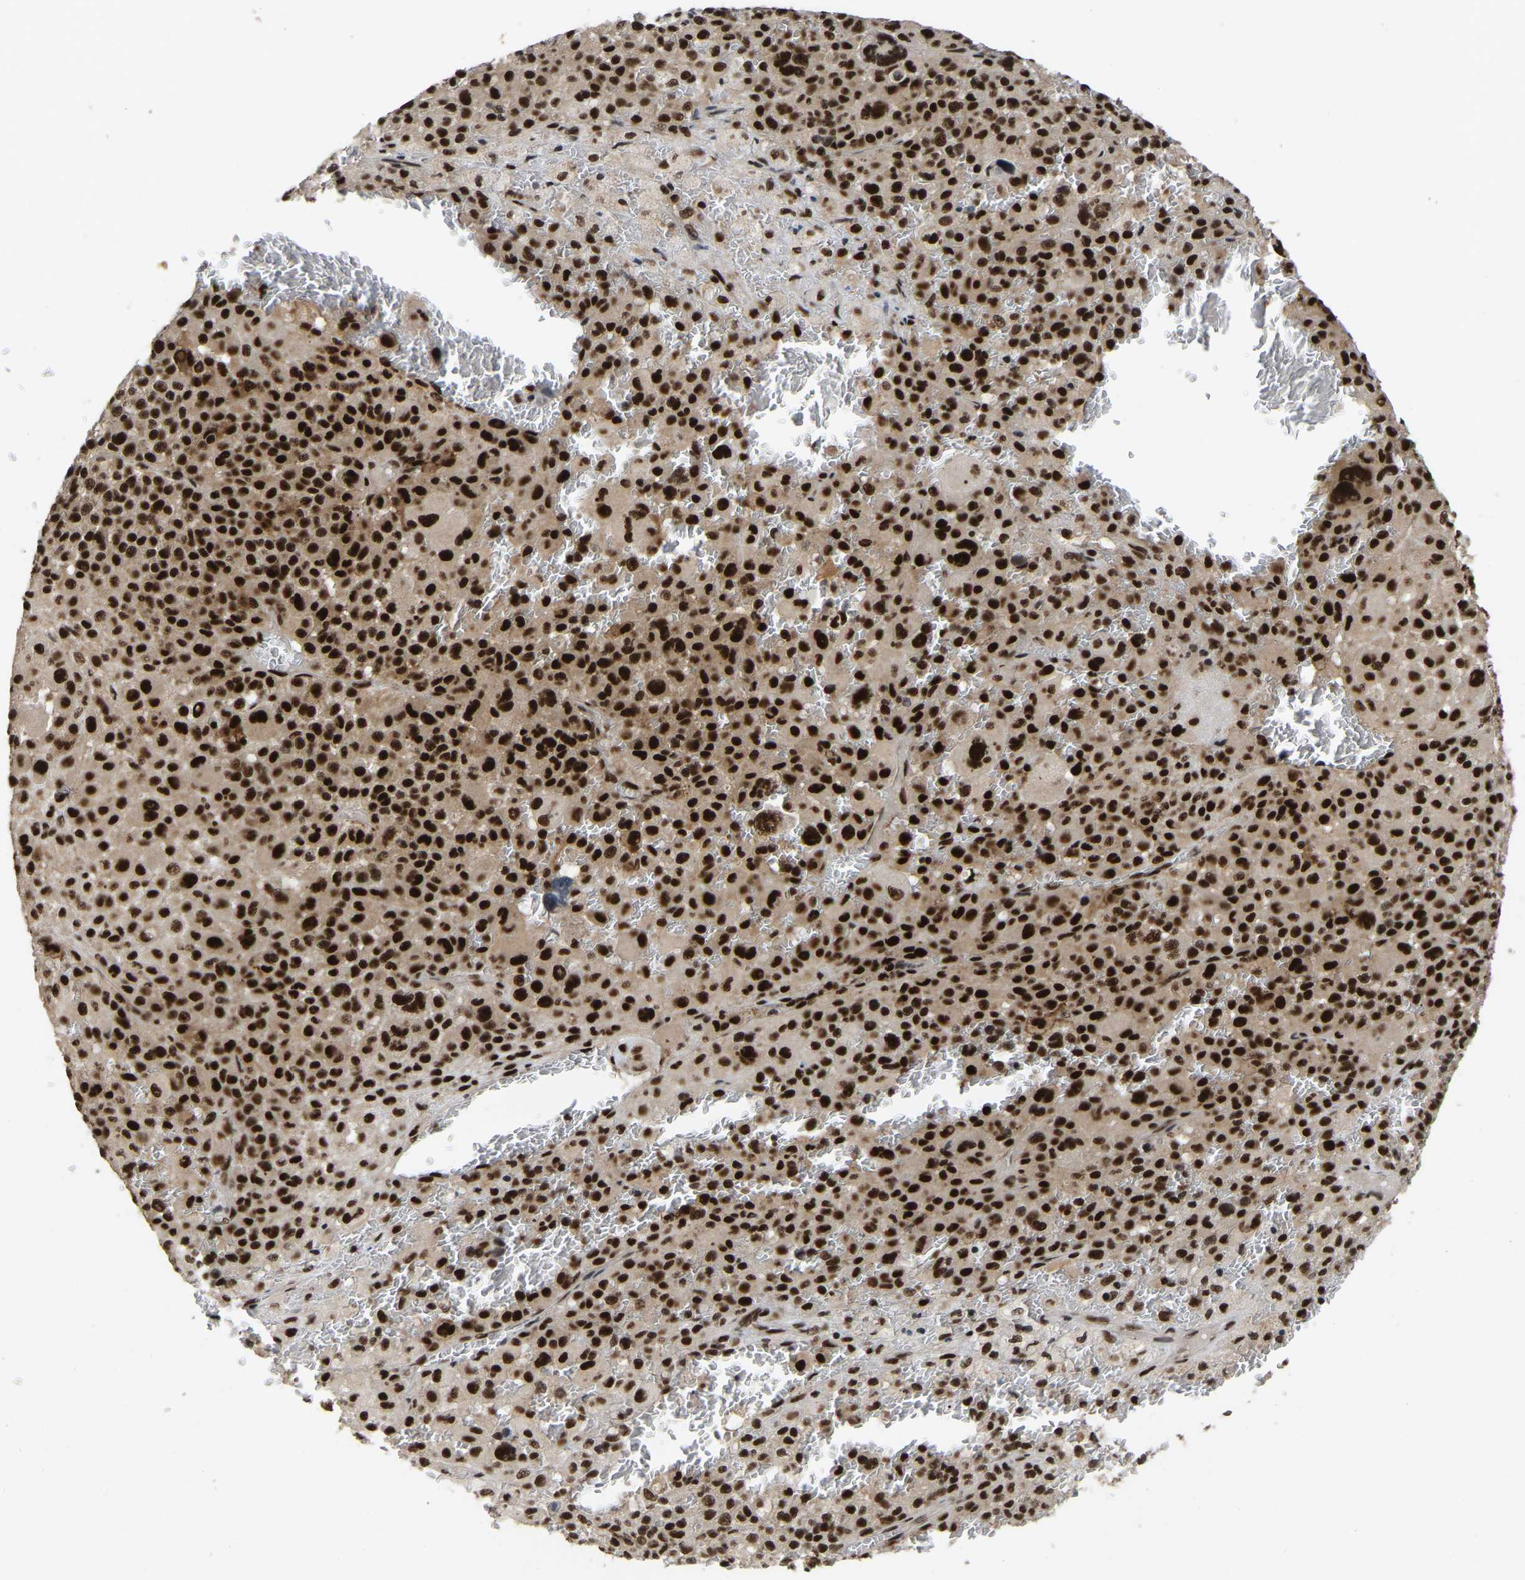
{"staining": {"intensity": "strong", "quantity": ">75%", "location": "nuclear"}, "tissue": "melanoma", "cell_type": "Tumor cells", "image_type": "cancer", "snomed": [{"axis": "morphology", "description": "Malignant melanoma, Metastatic site"}, {"axis": "topography", "description": "Skin"}], "caption": "Melanoma stained with a protein marker reveals strong staining in tumor cells.", "gene": "TBL1XR1", "patient": {"sex": "female", "age": 74}}